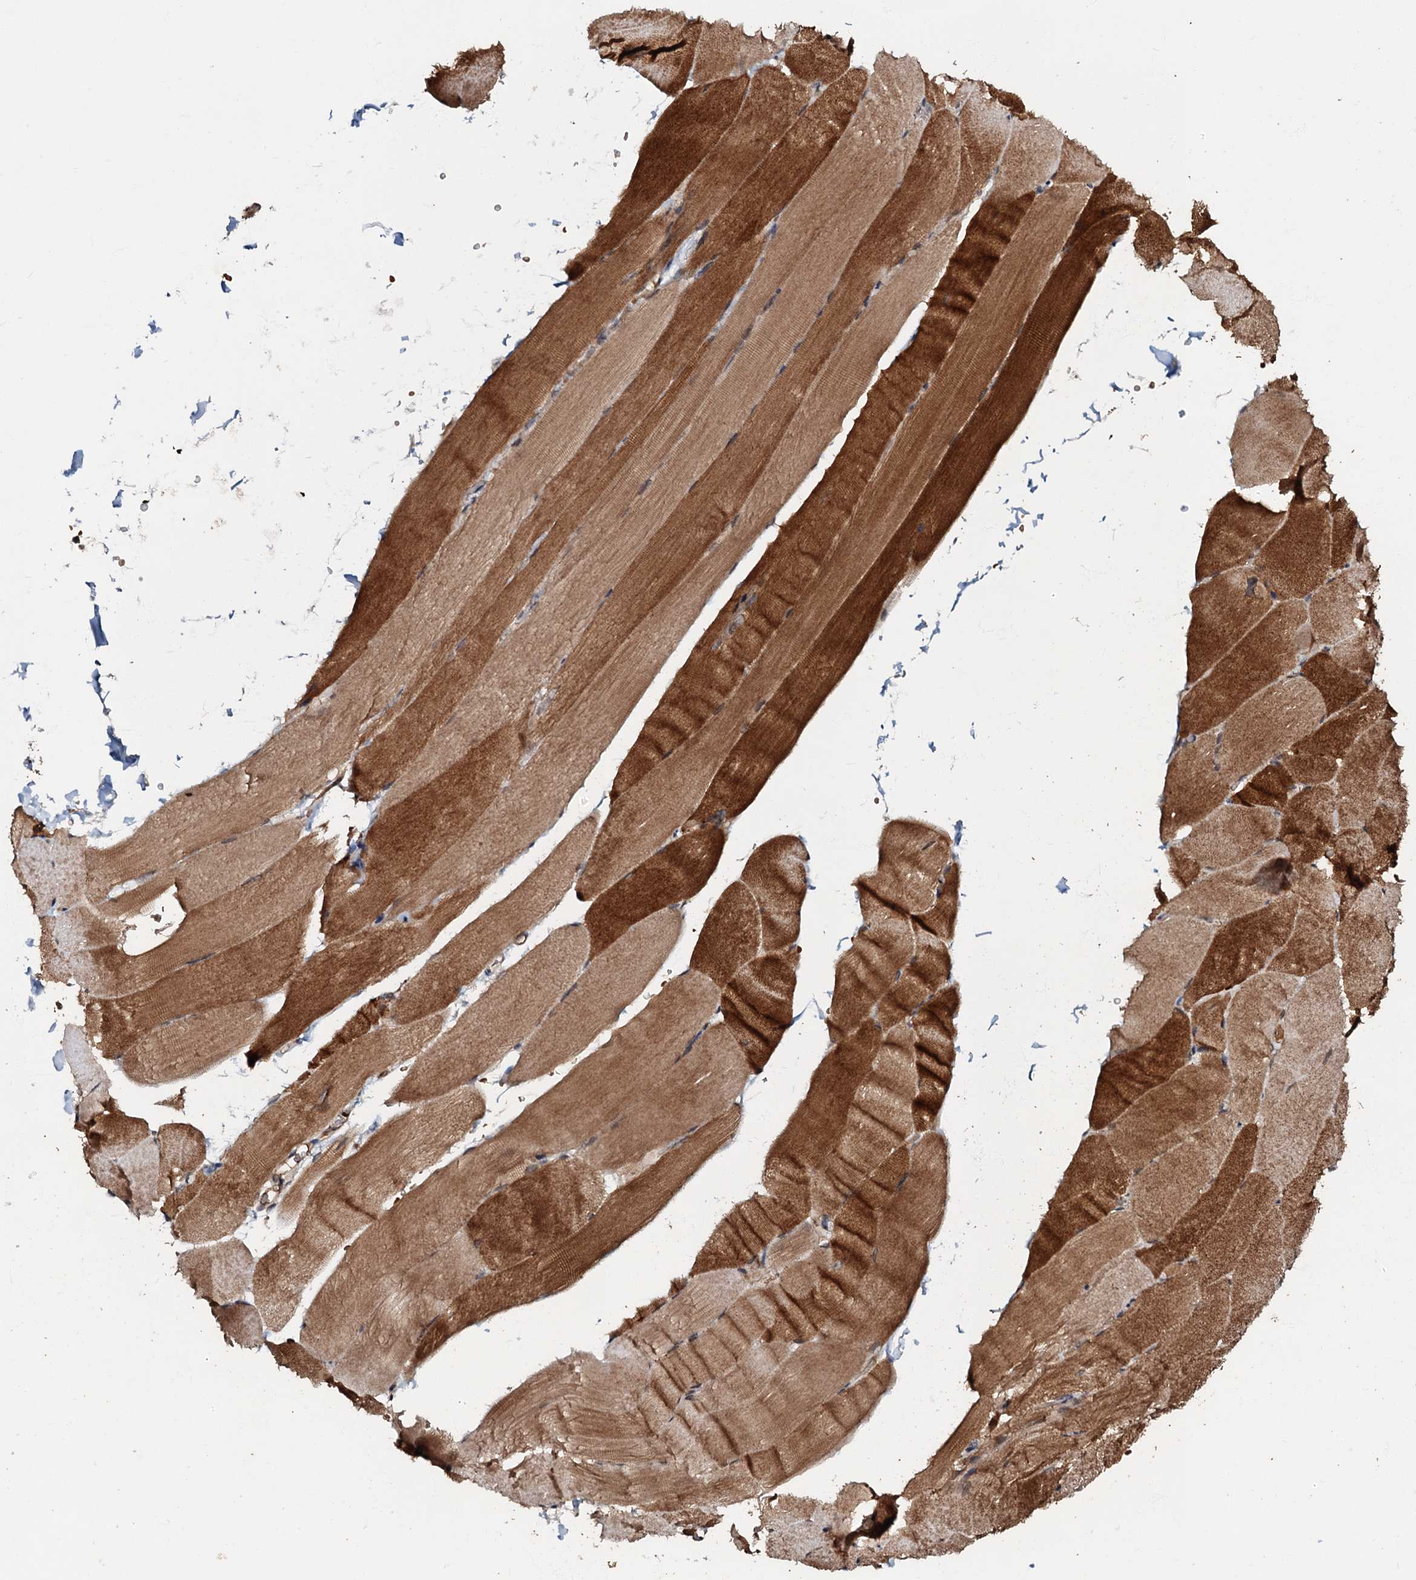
{"staining": {"intensity": "strong", "quantity": "25%-75%", "location": "cytoplasmic/membranous"}, "tissue": "skeletal muscle", "cell_type": "Myocytes", "image_type": "normal", "snomed": [{"axis": "morphology", "description": "Normal tissue, NOS"}, {"axis": "topography", "description": "Skeletal muscle"}, {"axis": "topography", "description": "Parathyroid gland"}], "caption": "Immunohistochemical staining of benign skeletal muscle displays strong cytoplasmic/membranous protein expression in about 25%-75% of myocytes. The protein of interest is stained brown, and the nuclei are stained in blue (DAB (3,3'-diaminobenzidine) IHC with brightfield microscopy, high magnification).", "gene": "MANSC4", "patient": {"sex": "female", "age": 37}}